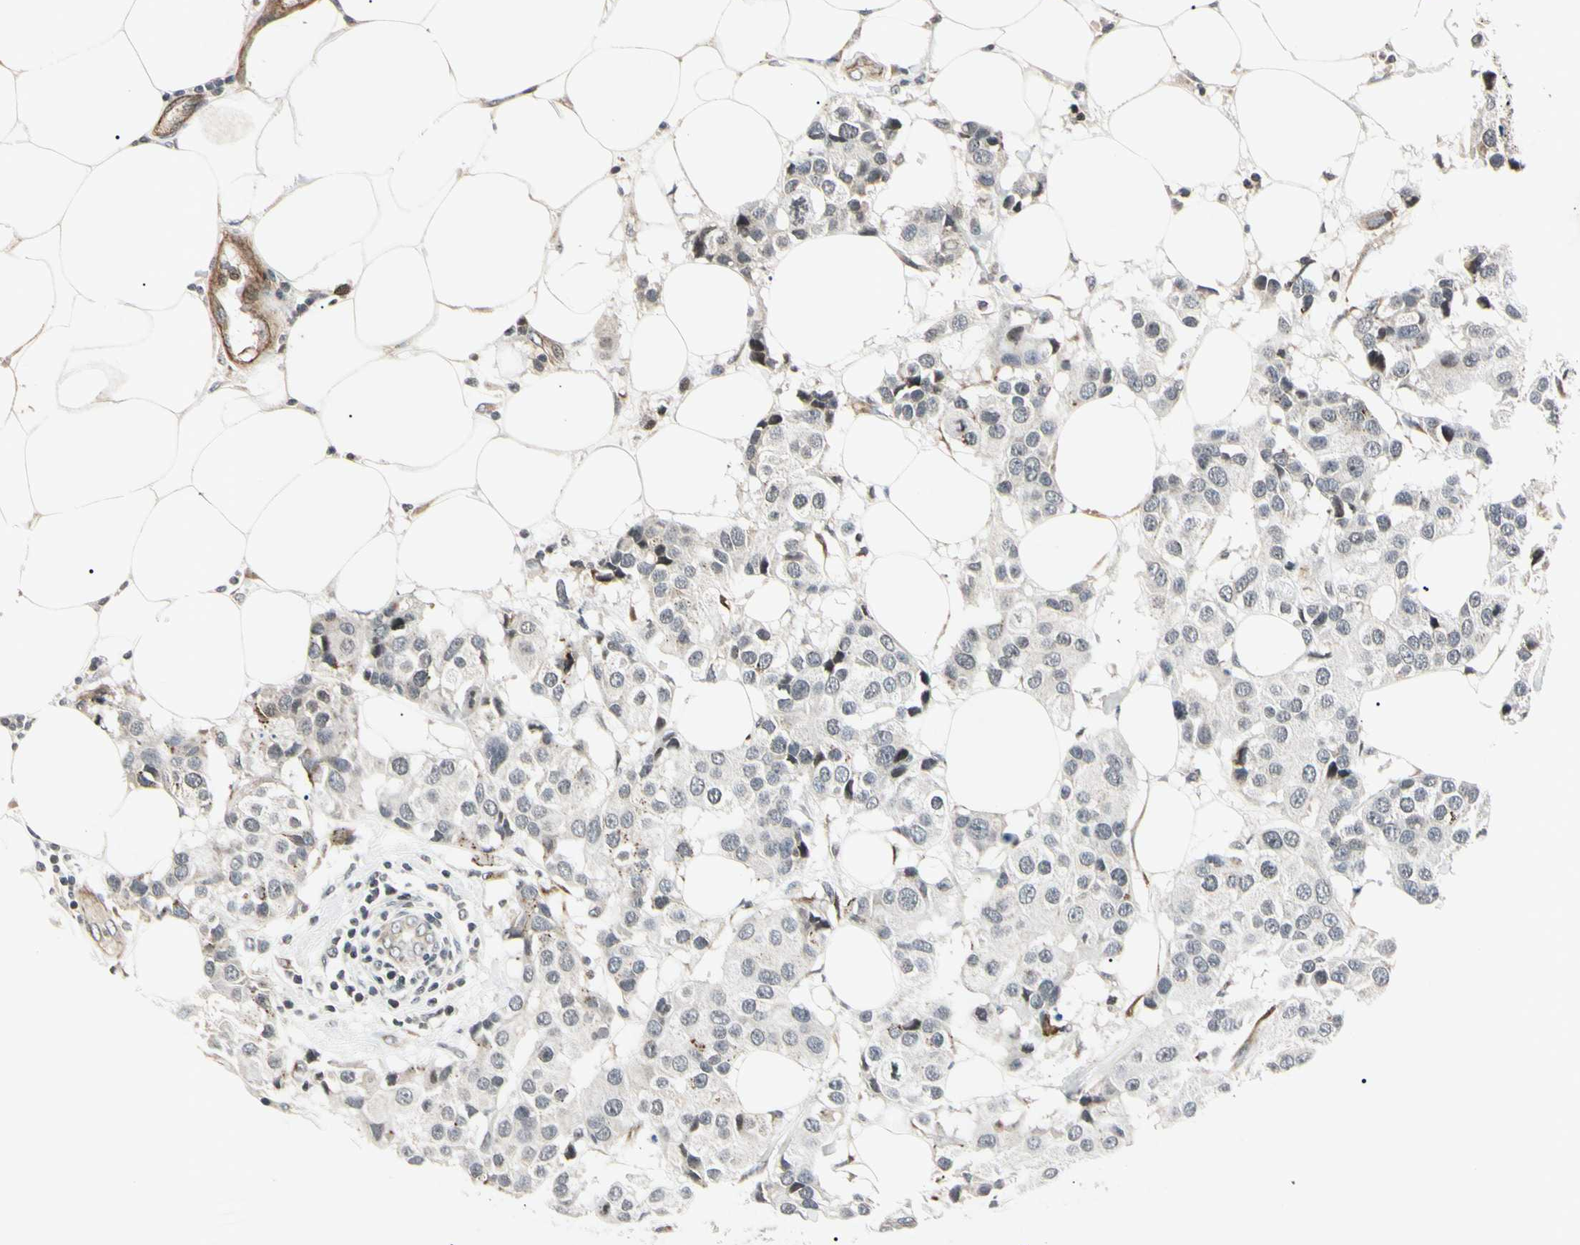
{"staining": {"intensity": "negative", "quantity": "none", "location": "none"}, "tissue": "breast cancer", "cell_type": "Tumor cells", "image_type": "cancer", "snomed": [{"axis": "morphology", "description": "Normal tissue, NOS"}, {"axis": "morphology", "description": "Duct carcinoma"}, {"axis": "topography", "description": "Breast"}], "caption": "The image reveals no significant expression in tumor cells of intraductal carcinoma (breast).", "gene": "AEBP1", "patient": {"sex": "female", "age": 39}}